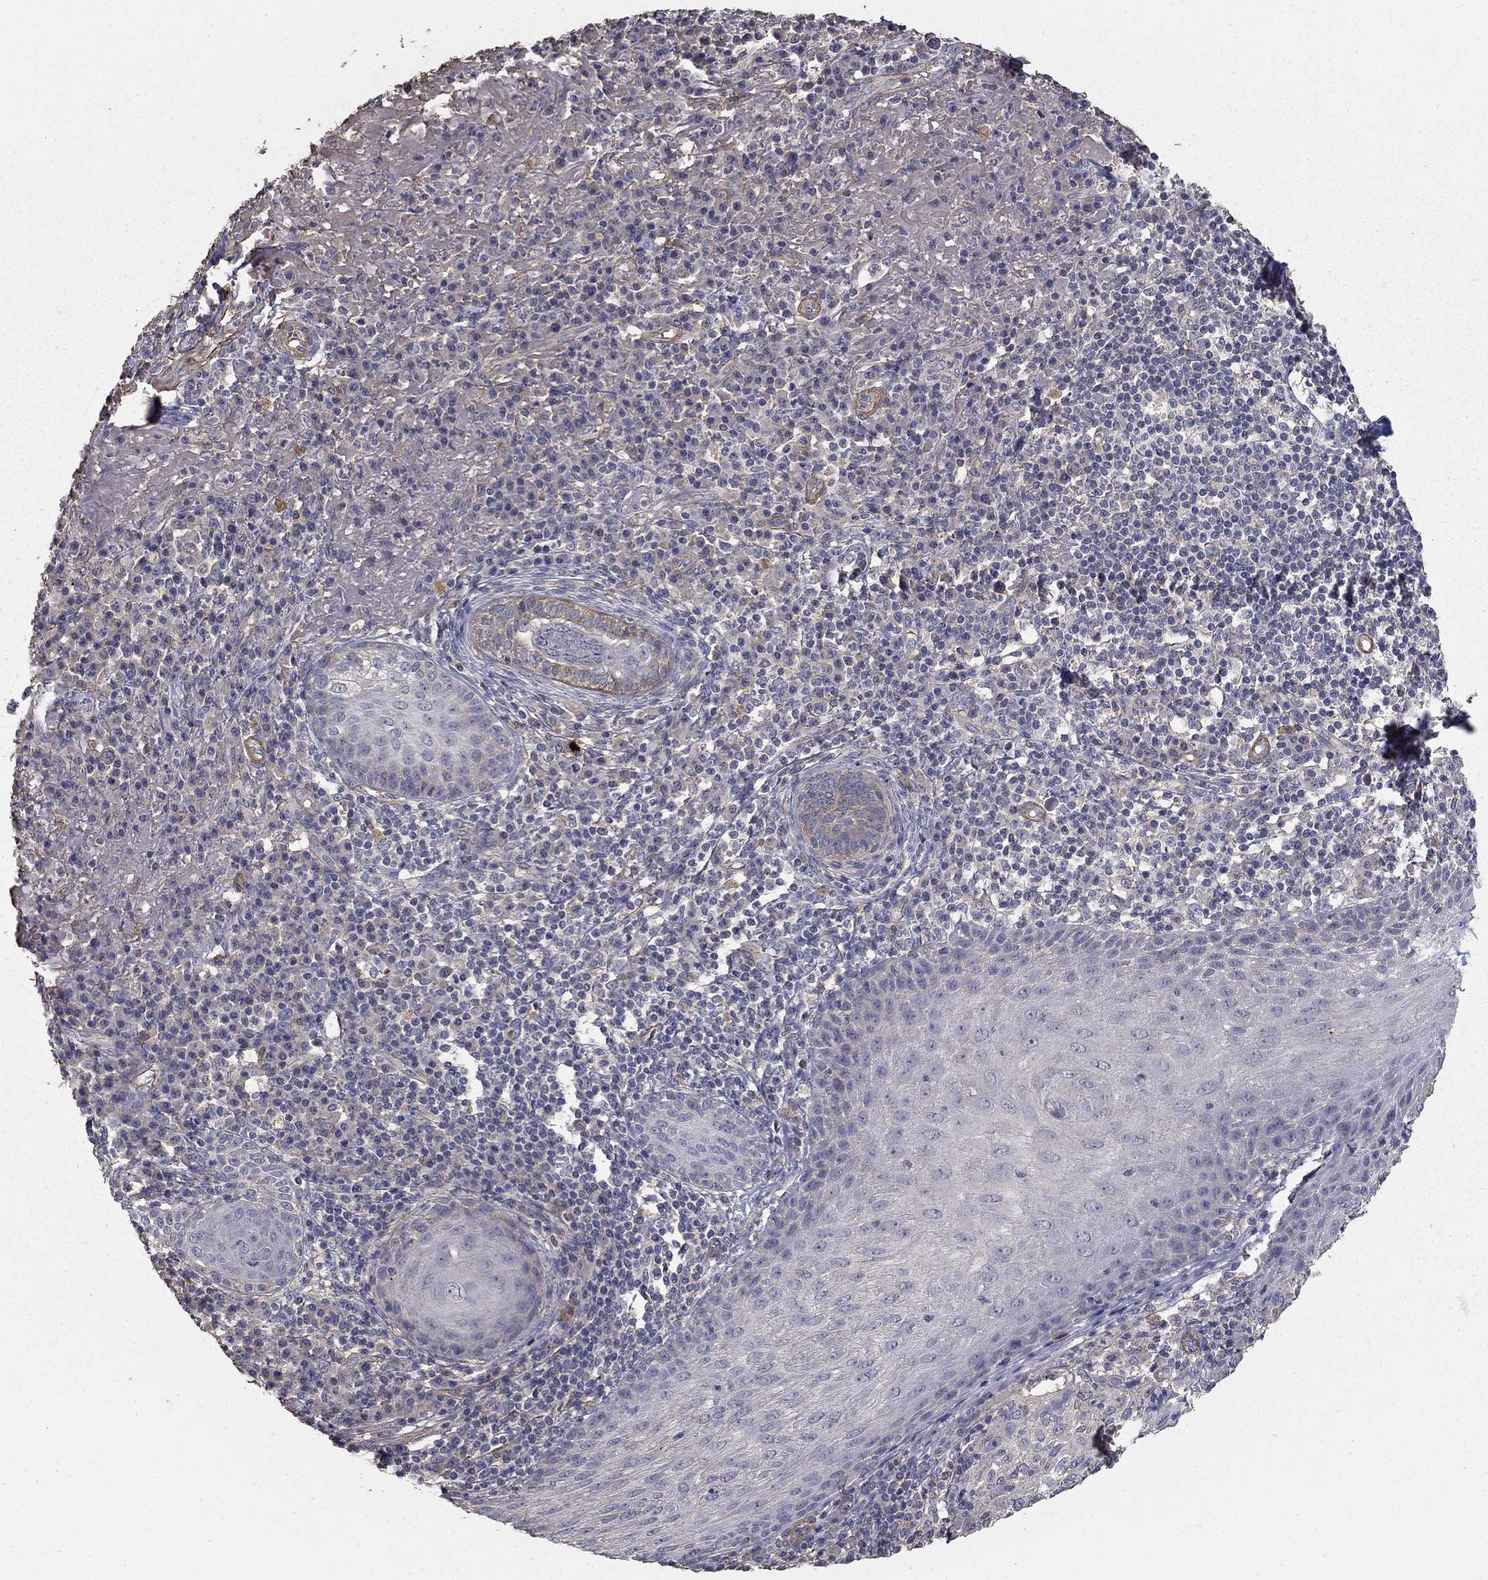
{"staining": {"intensity": "weak", "quantity": "<25%", "location": "cytoplasmic/membranous"}, "tissue": "skin cancer", "cell_type": "Tumor cells", "image_type": "cancer", "snomed": [{"axis": "morphology", "description": "Squamous cell carcinoma, NOS"}, {"axis": "topography", "description": "Skin"}], "caption": "A photomicrograph of human skin squamous cell carcinoma is negative for staining in tumor cells.", "gene": "MPP2", "patient": {"sex": "male", "age": 92}}